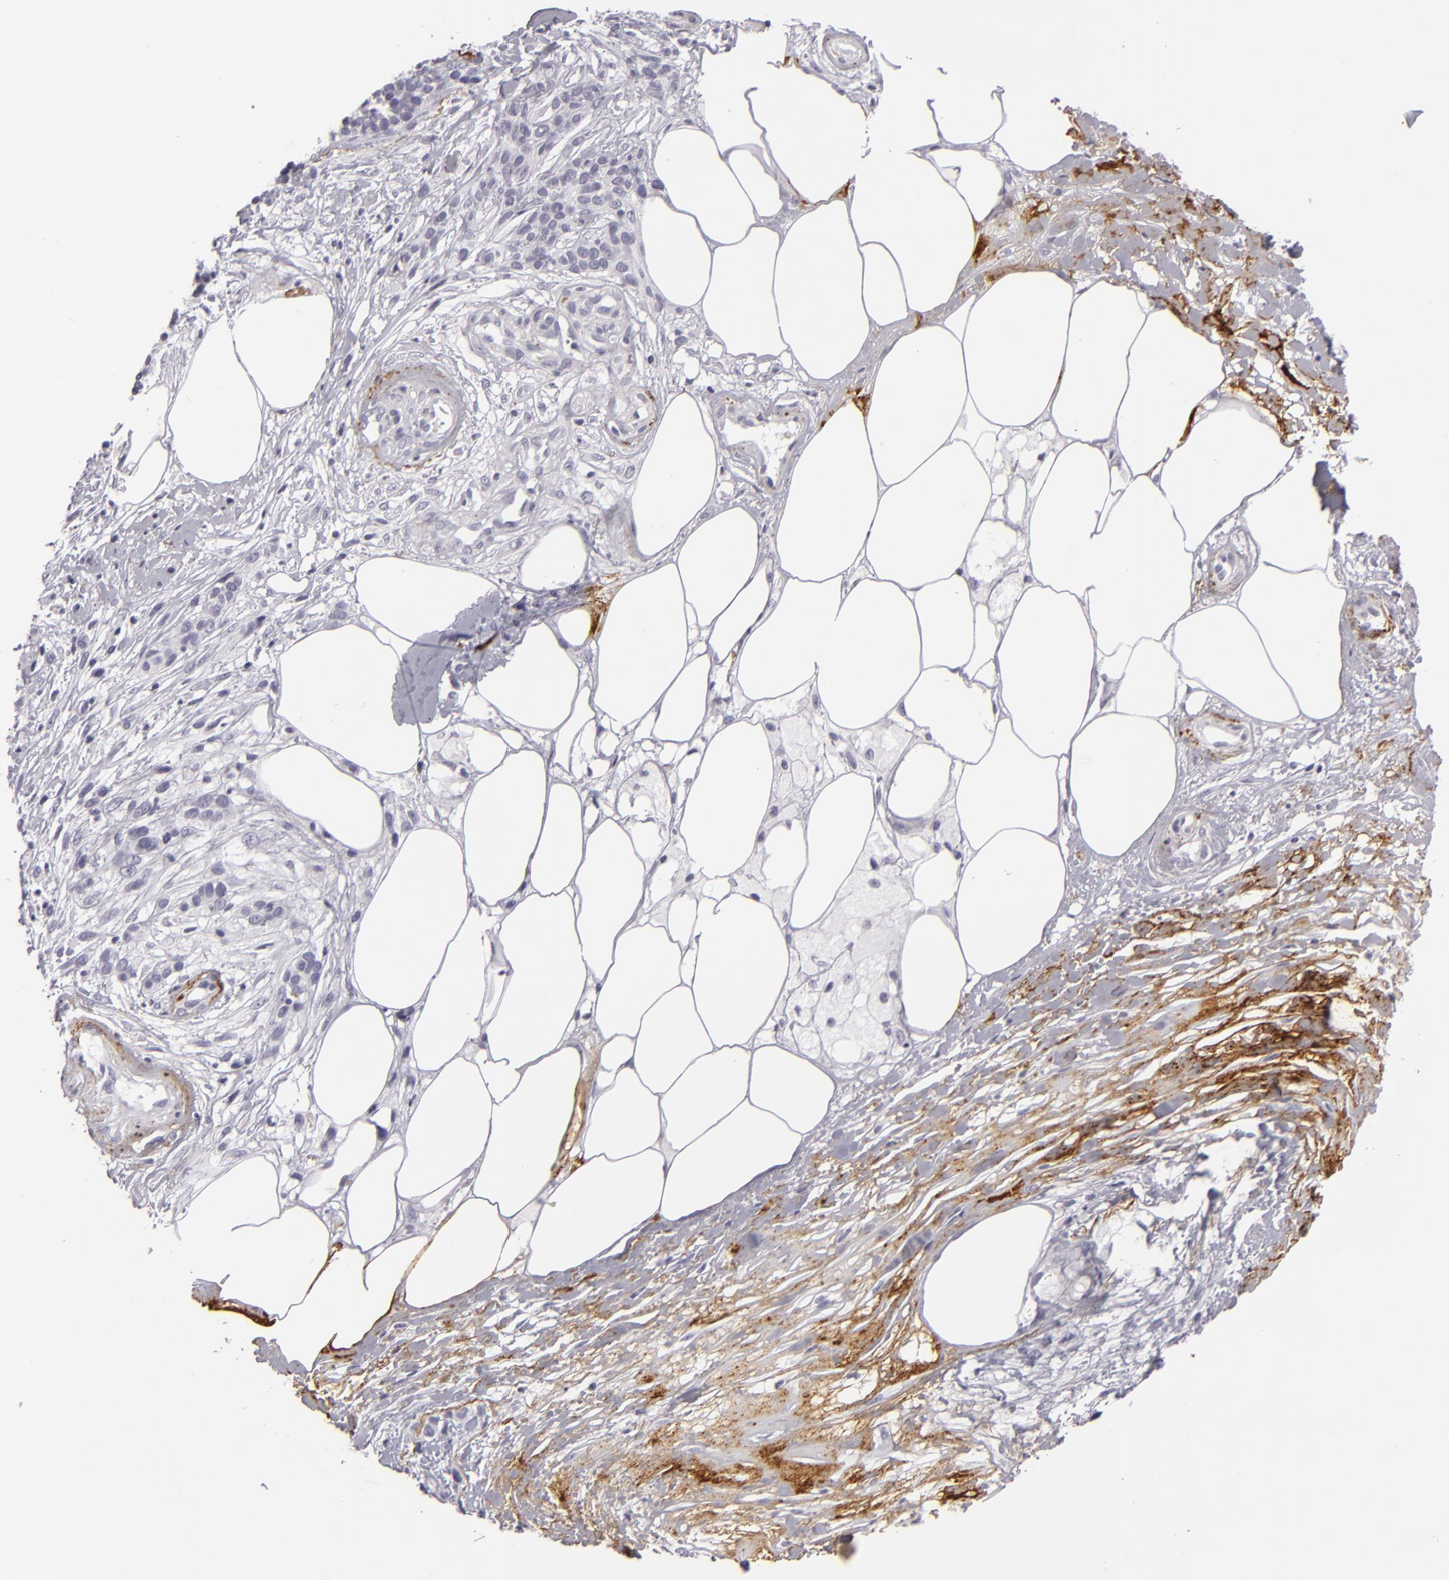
{"staining": {"intensity": "negative", "quantity": "none", "location": "none"}, "tissue": "melanoma", "cell_type": "Tumor cells", "image_type": "cancer", "snomed": [{"axis": "morphology", "description": "Malignant melanoma, NOS"}, {"axis": "topography", "description": "Skin"}], "caption": "The image exhibits no significant expression in tumor cells of melanoma.", "gene": "C9", "patient": {"sex": "female", "age": 85}}